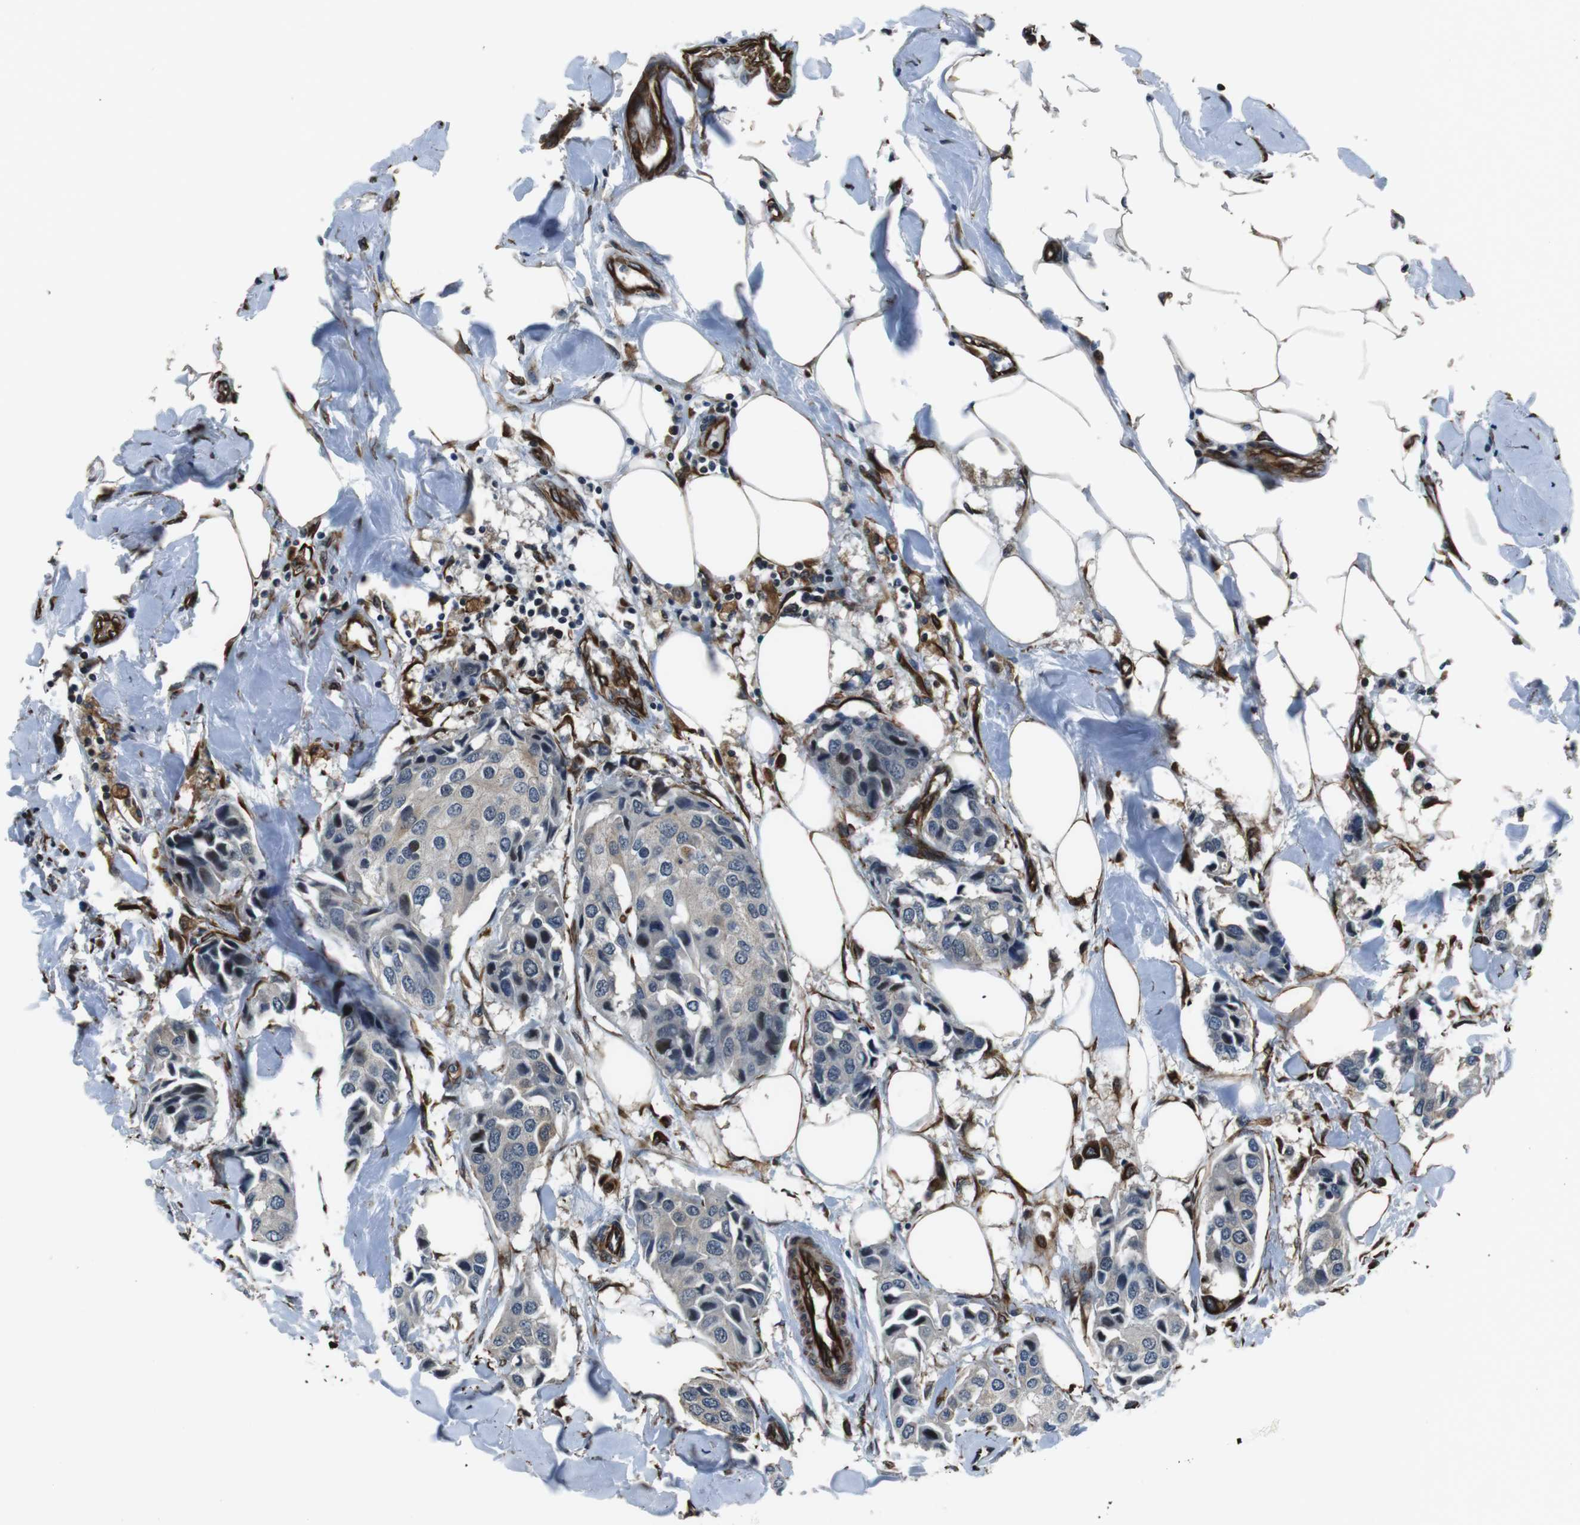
{"staining": {"intensity": "moderate", "quantity": "<25%", "location": "nuclear"}, "tissue": "breast cancer", "cell_type": "Tumor cells", "image_type": "cancer", "snomed": [{"axis": "morphology", "description": "Duct carcinoma"}, {"axis": "topography", "description": "Breast"}], "caption": "High-power microscopy captured an IHC micrograph of infiltrating ductal carcinoma (breast), revealing moderate nuclear expression in approximately <25% of tumor cells.", "gene": "LRRC49", "patient": {"sex": "female", "age": 80}}